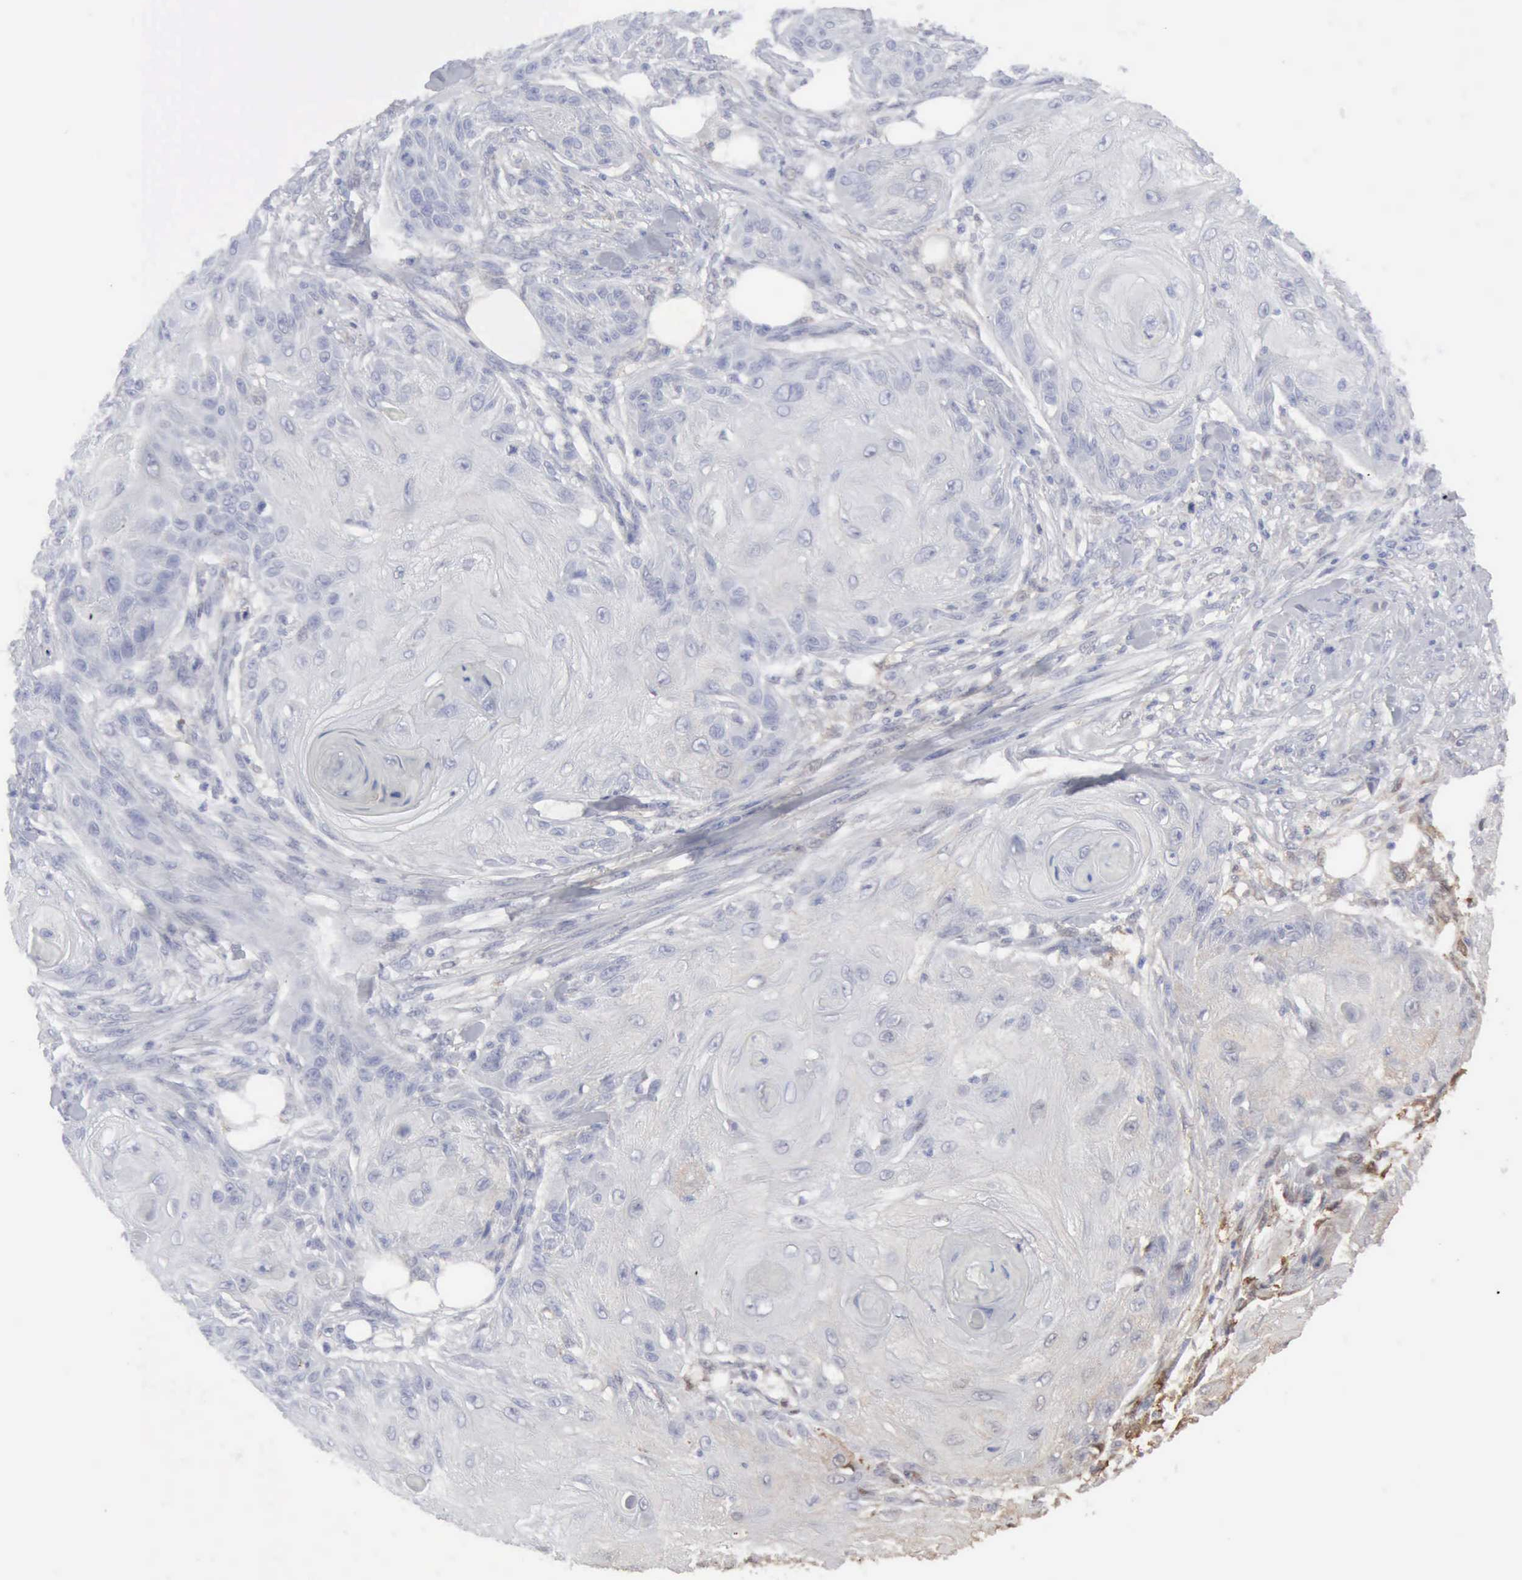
{"staining": {"intensity": "weak", "quantity": "25%-75%", "location": "cytoplasmic/membranous"}, "tissue": "skin cancer", "cell_type": "Tumor cells", "image_type": "cancer", "snomed": [{"axis": "morphology", "description": "Squamous cell carcinoma, NOS"}, {"axis": "topography", "description": "Skin"}], "caption": "Skin cancer stained with a protein marker displays weak staining in tumor cells.", "gene": "STAT1", "patient": {"sex": "female", "age": 88}}